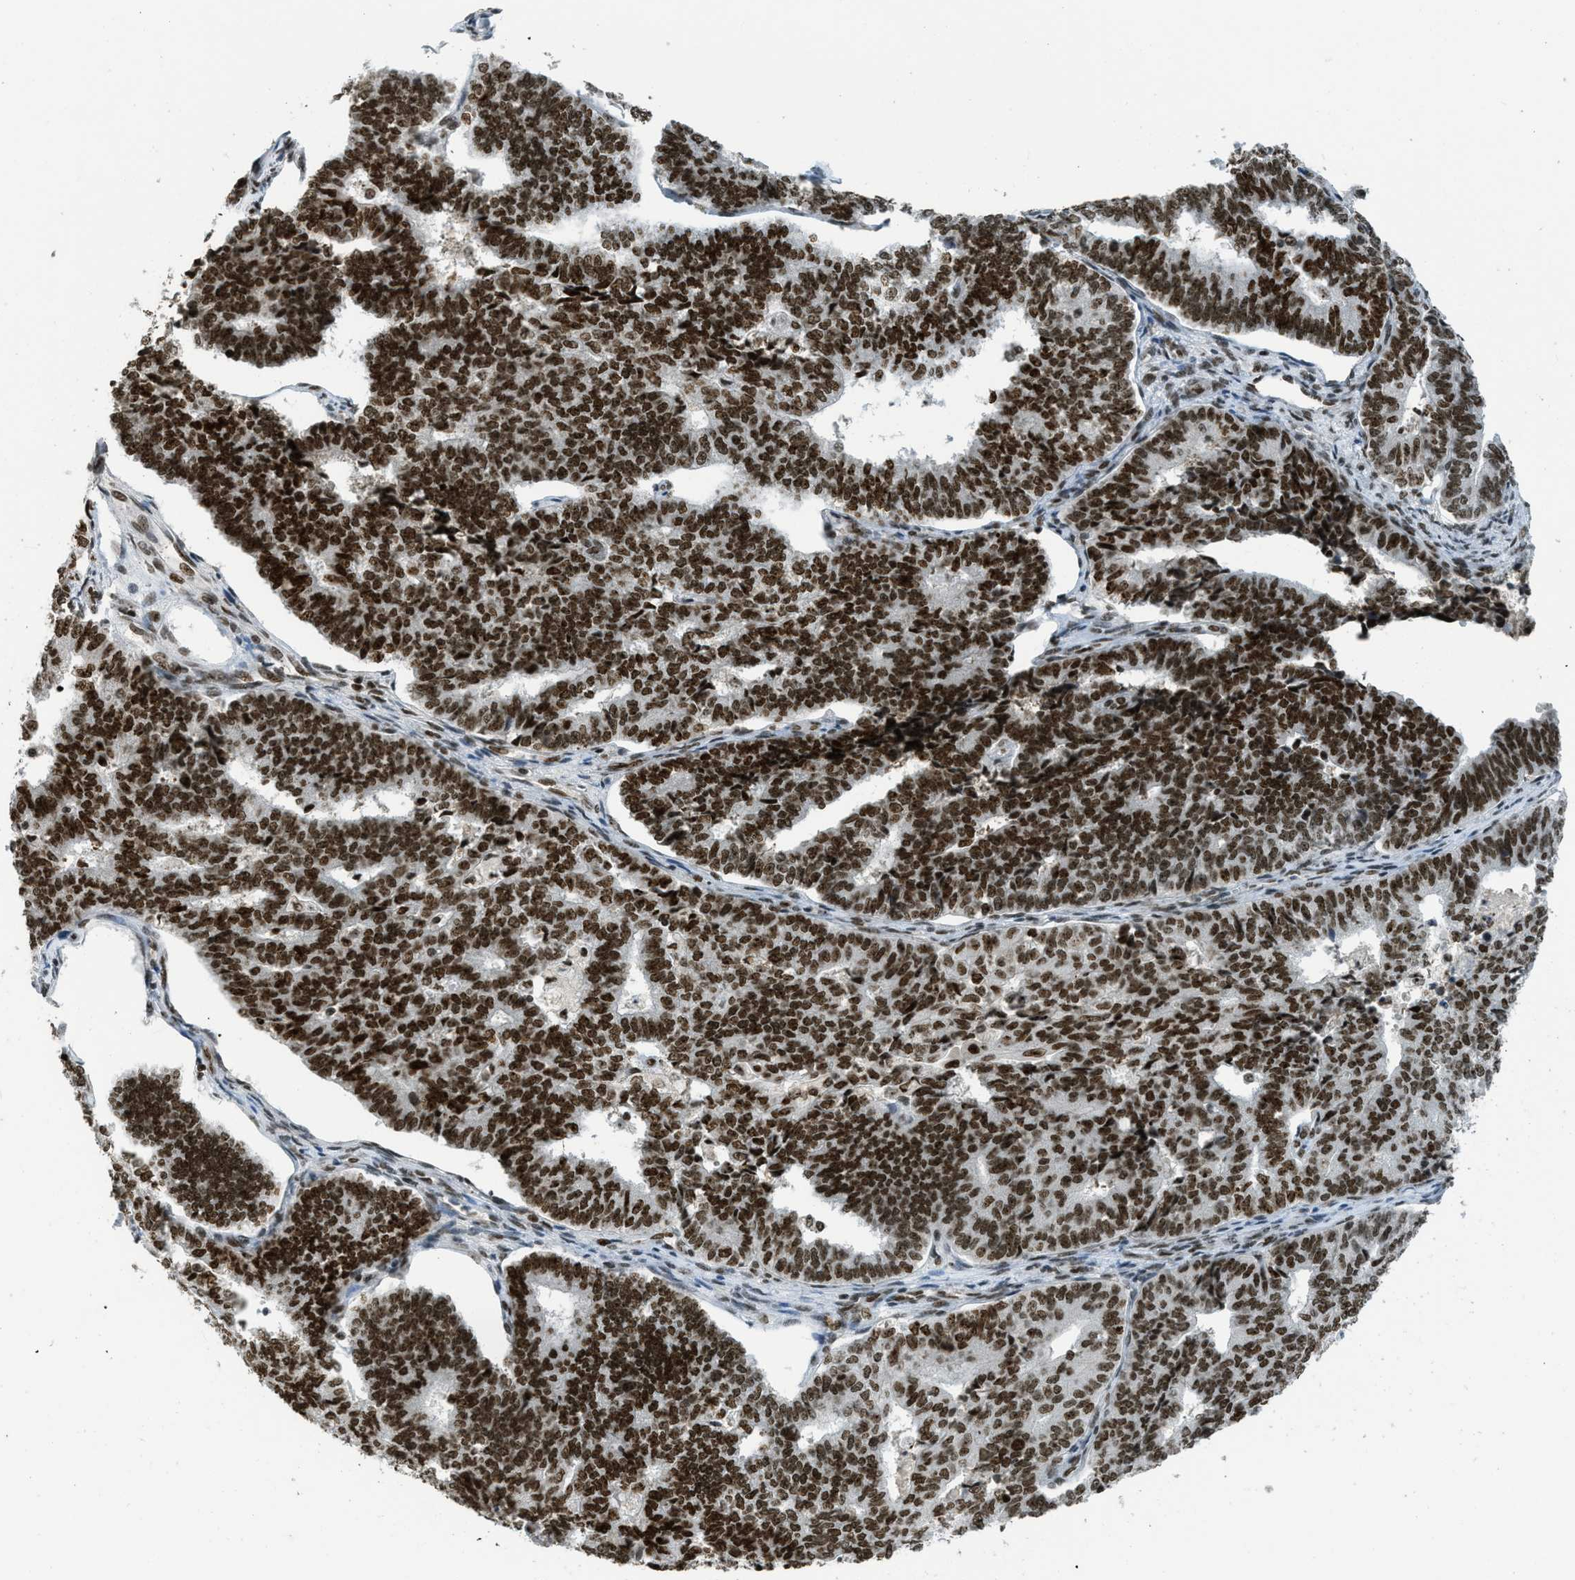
{"staining": {"intensity": "strong", "quantity": ">75%", "location": "nuclear"}, "tissue": "endometrial cancer", "cell_type": "Tumor cells", "image_type": "cancer", "snomed": [{"axis": "morphology", "description": "Adenocarcinoma, NOS"}, {"axis": "topography", "description": "Endometrium"}], "caption": "There is high levels of strong nuclear positivity in tumor cells of endometrial cancer, as demonstrated by immunohistochemical staining (brown color).", "gene": "URB1", "patient": {"sex": "female", "age": 70}}